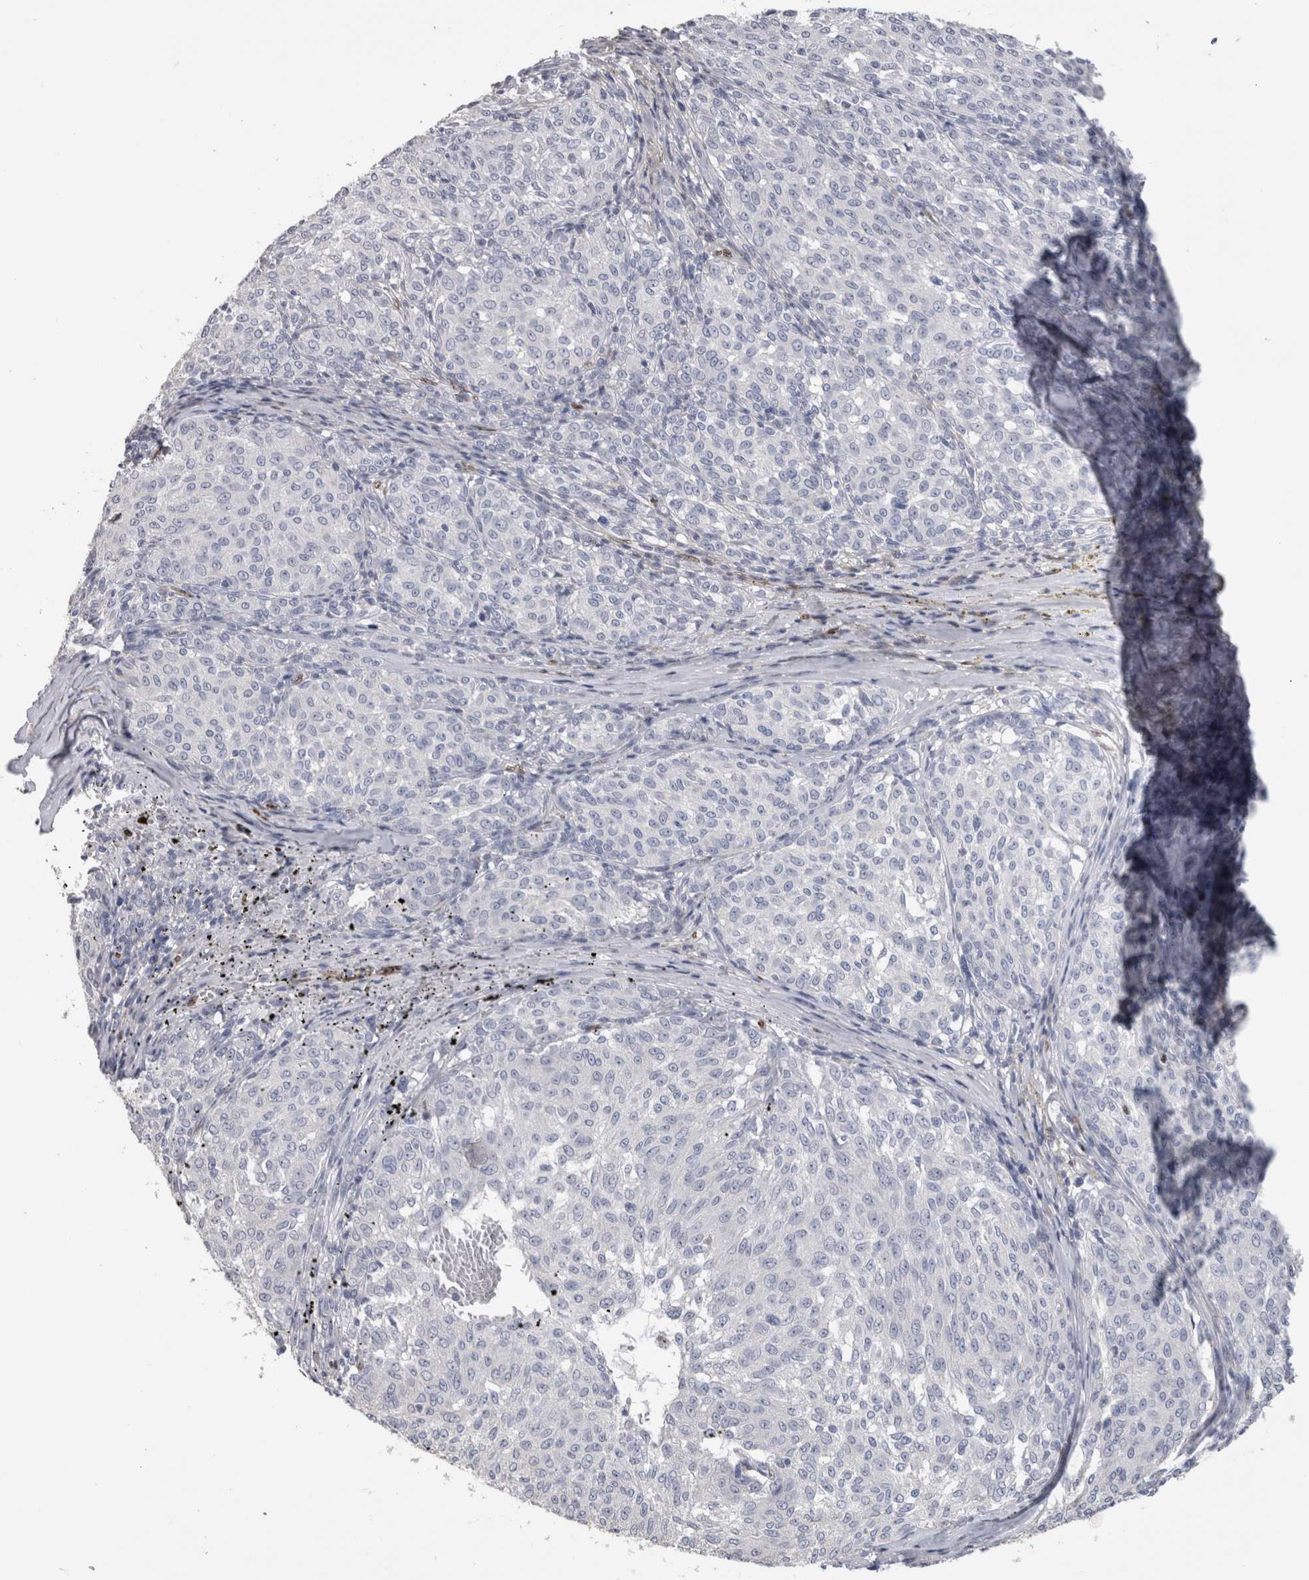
{"staining": {"intensity": "negative", "quantity": "none", "location": "none"}, "tissue": "melanoma", "cell_type": "Tumor cells", "image_type": "cancer", "snomed": [{"axis": "morphology", "description": "Malignant melanoma, NOS"}, {"axis": "topography", "description": "Skin"}], "caption": "There is no significant positivity in tumor cells of melanoma.", "gene": "IL33", "patient": {"sex": "female", "age": 72}}